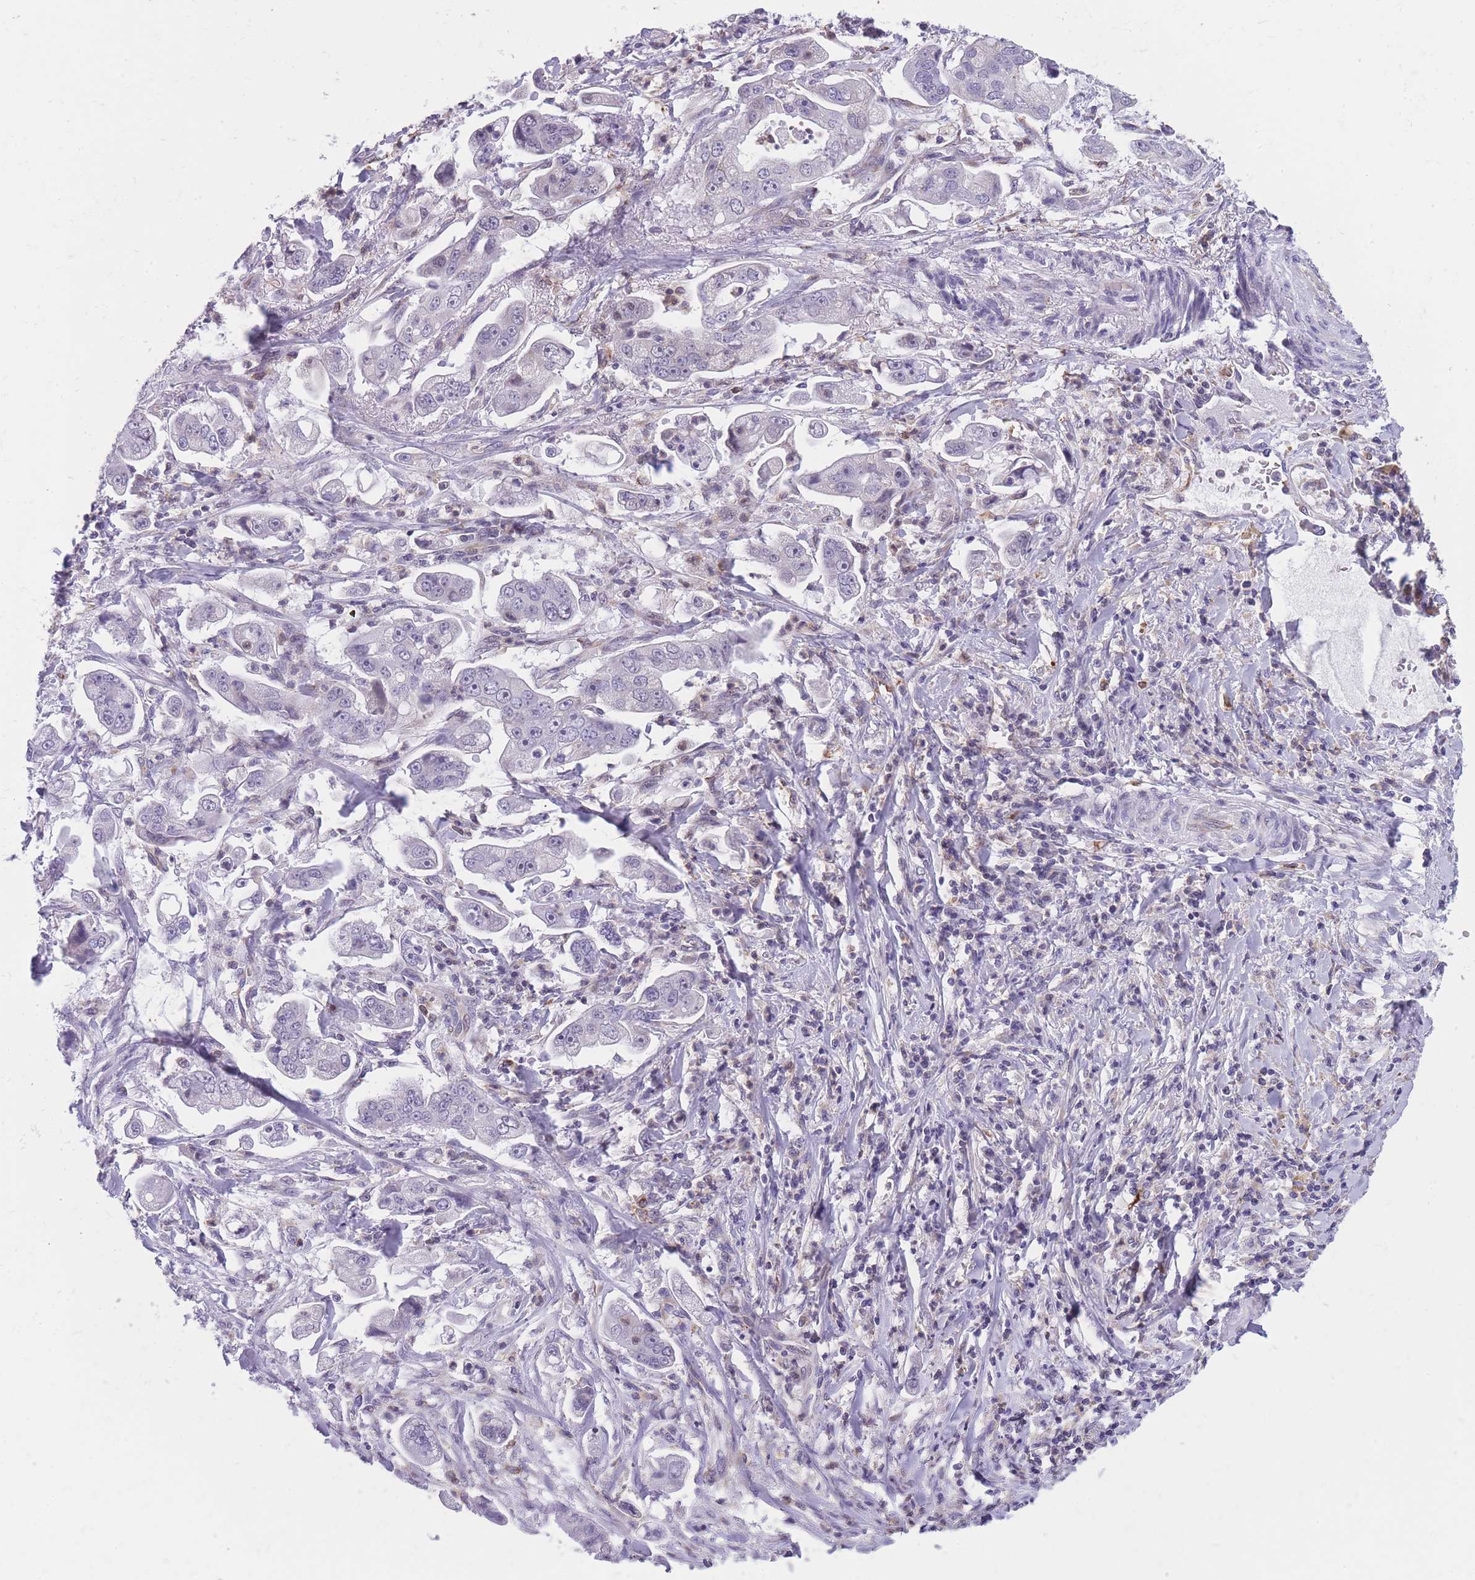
{"staining": {"intensity": "negative", "quantity": "none", "location": "none"}, "tissue": "stomach cancer", "cell_type": "Tumor cells", "image_type": "cancer", "snomed": [{"axis": "morphology", "description": "Adenocarcinoma, NOS"}, {"axis": "topography", "description": "Stomach"}], "caption": "This is an immunohistochemistry (IHC) micrograph of human stomach adenocarcinoma. There is no expression in tumor cells.", "gene": "ZNF662", "patient": {"sex": "male", "age": 62}}